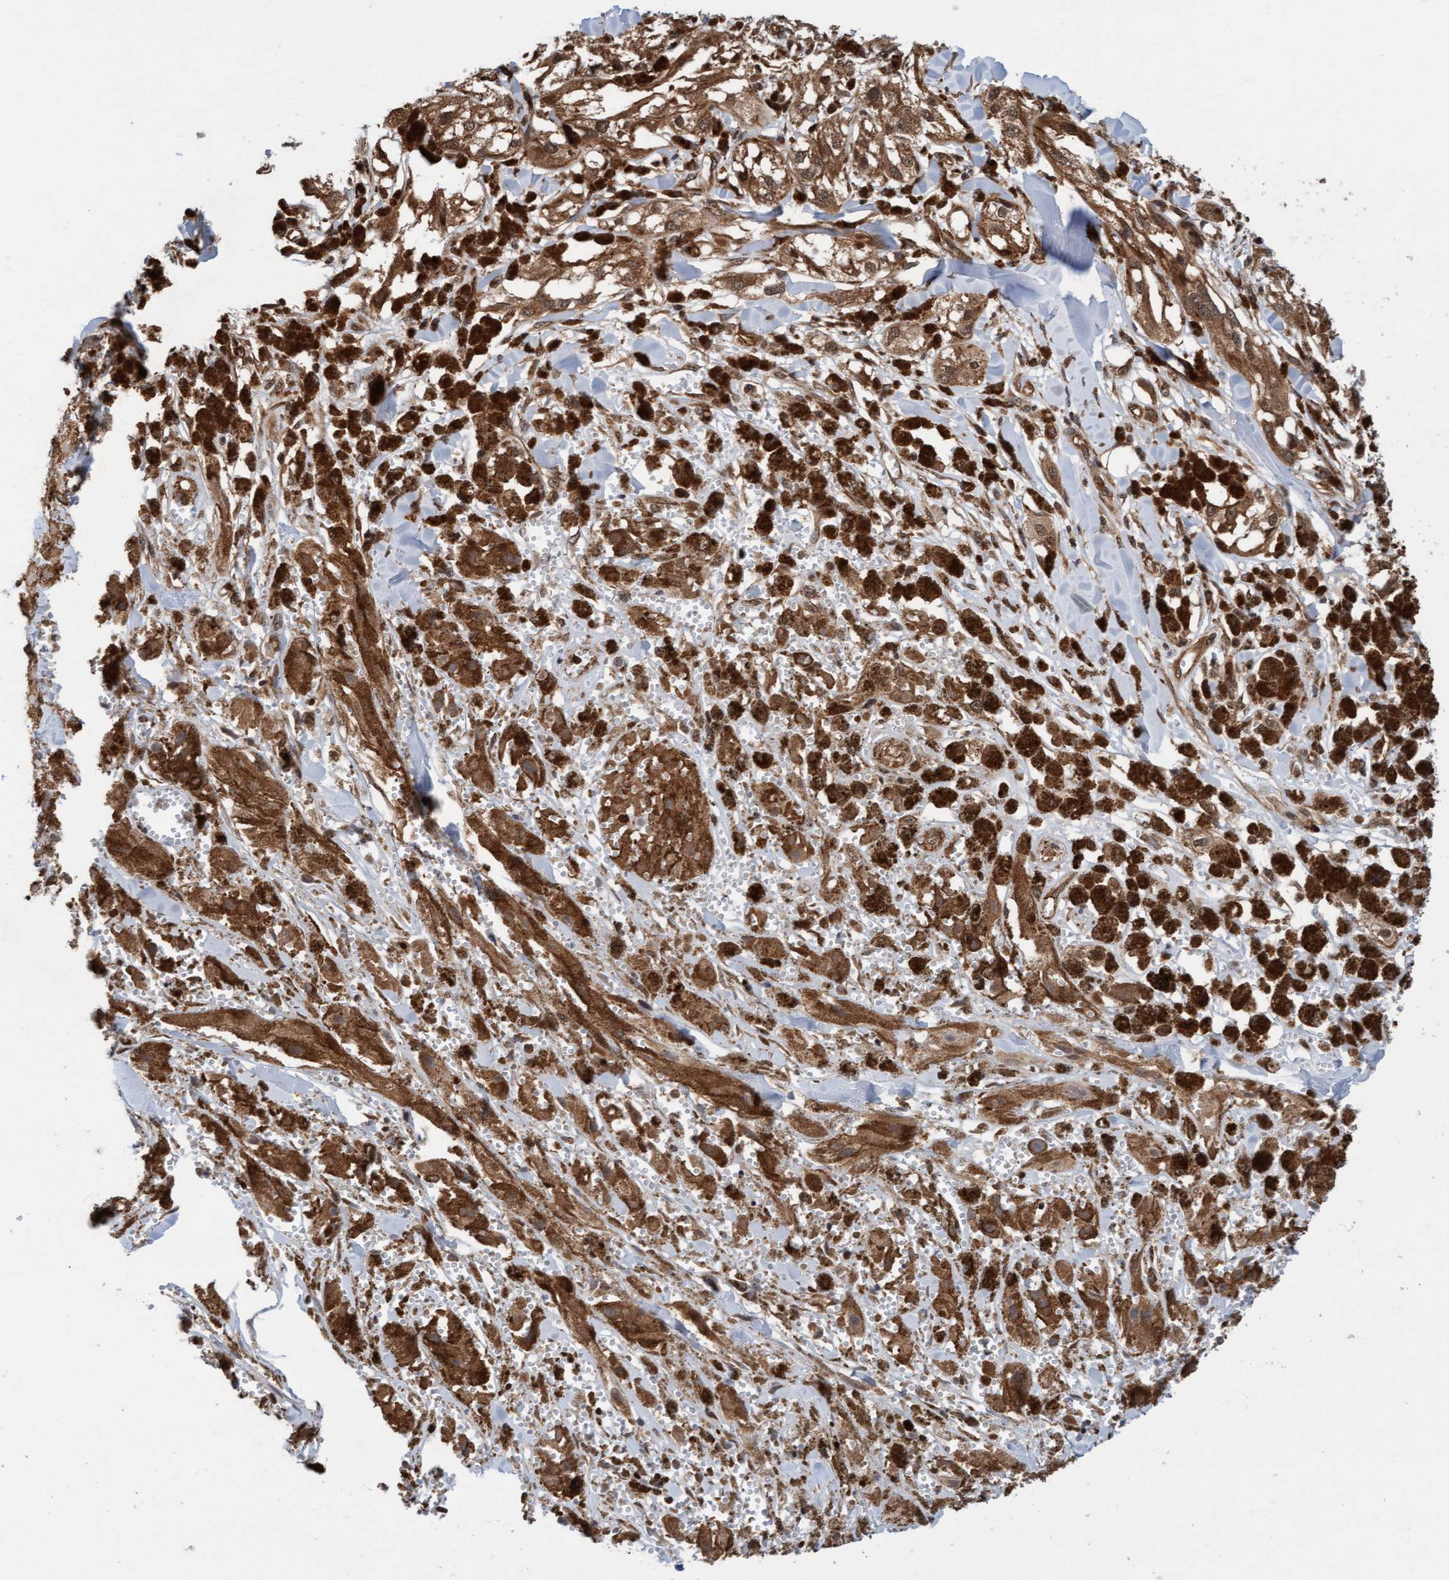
{"staining": {"intensity": "moderate", "quantity": ">75%", "location": "cytoplasmic/membranous,nuclear"}, "tissue": "melanoma", "cell_type": "Tumor cells", "image_type": "cancer", "snomed": [{"axis": "morphology", "description": "Malignant melanoma, NOS"}, {"axis": "topography", "description": "Skin"}], "caption": "Human malignant melanoma stained with a brown dye shows moderate cytoplasmic/membranous and nuclear positive positivity in about >75% of tumor cells.", "gene": "STXBP4", "patient": {"sex": "male", "age": 88}}